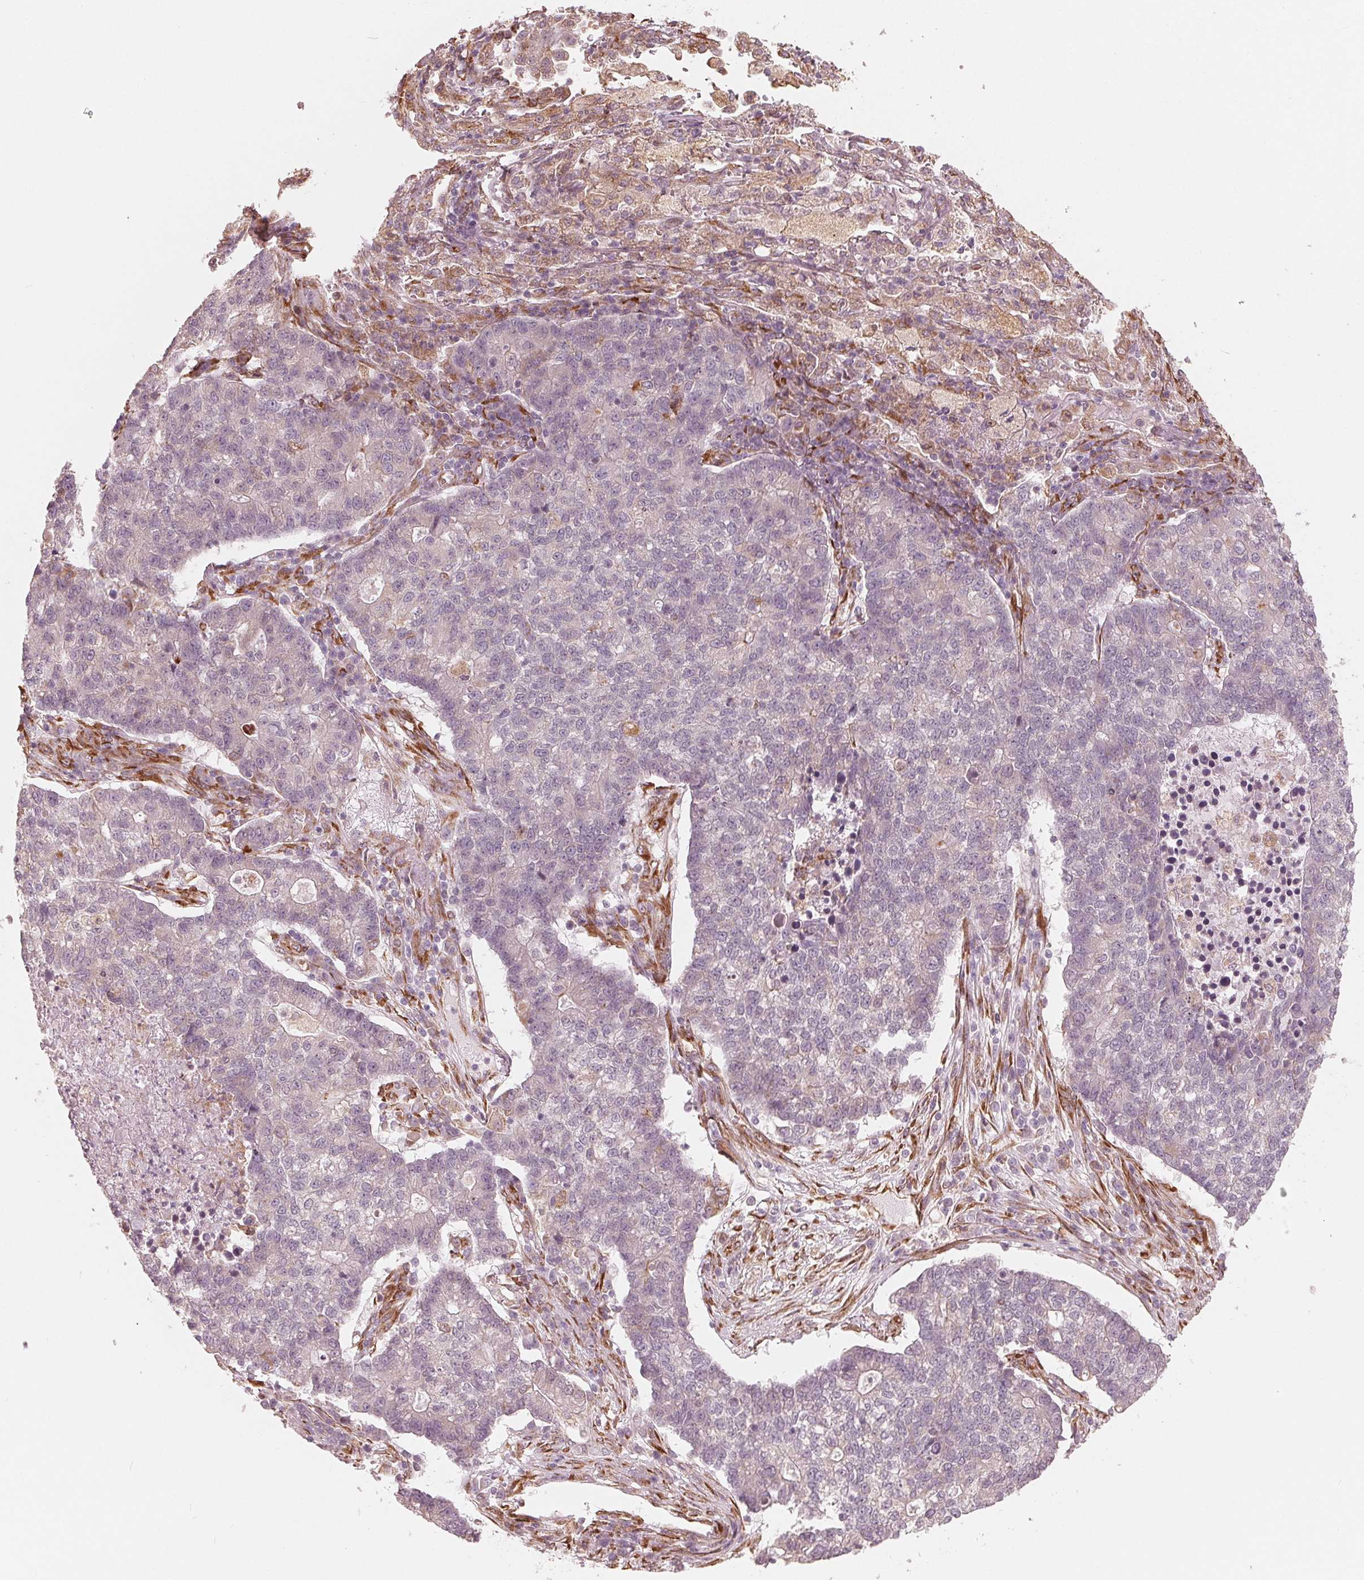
{"staining": {"intensity": "negative", "quantity": "none", "location": "none"}, "tissue": "lung cancer", "cell_type": "Tumor cells", "image_type": "cancer", "snomed": [{"axis": "morphology", "description": "Adenocarcinoma, NOS"}, {"axis": "topography", "description": "Lung"}], "caption": "Immunohistochemistry image of neoplastic tissue: adenocarcinoma (lung) stained with DAB (3,3'-diaminobenzidine) demonstrates no significant protein staining in tumor cells. (Stains: DAB immunohistochemistry (IHC) with hematoxylin counter stain, Microscopy: brightfield microscopy at high magnification).", "gene": "IKBIP", "patient": {"sex": "male", "age": 57}}